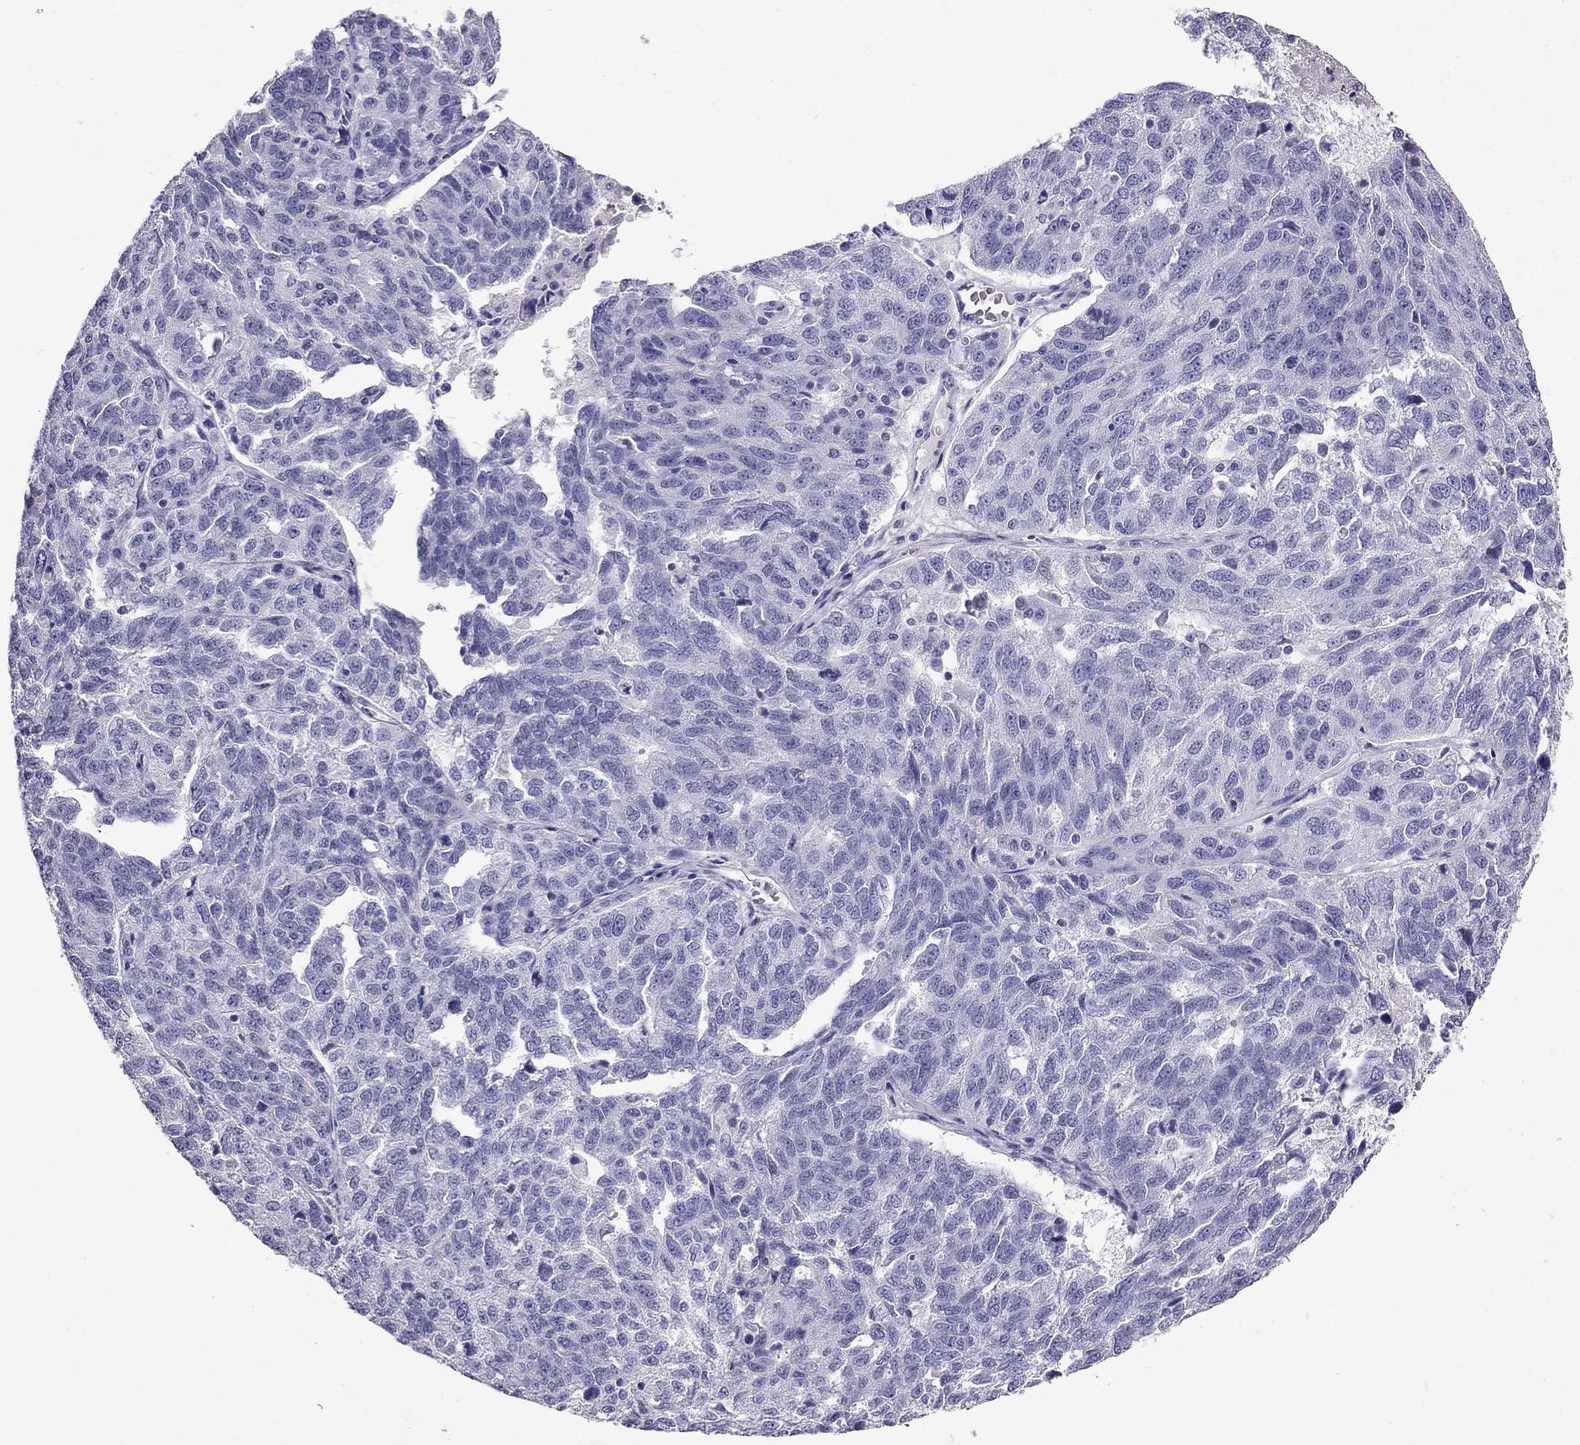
{"staining": {"intensity": "negative", "quantity": "none", "location": "none"}, "tissue": "ovarian cancer", "cell_type": "Tumor cells", "image_type": "cancer", "snomed": [{"axis": "morphology", "description": "Cystadenocarcinoma, serous, NOS"}, {"axis": "topography", "description": "Ovary"}], "caption": "DAB (3,3'-diaminobenzidine) immunohistochemical staining of ovarian cancer displays no significant staining in tumor cells.", "gene": "NPTX1", "patient": {"sex": "female", "age": 71}}